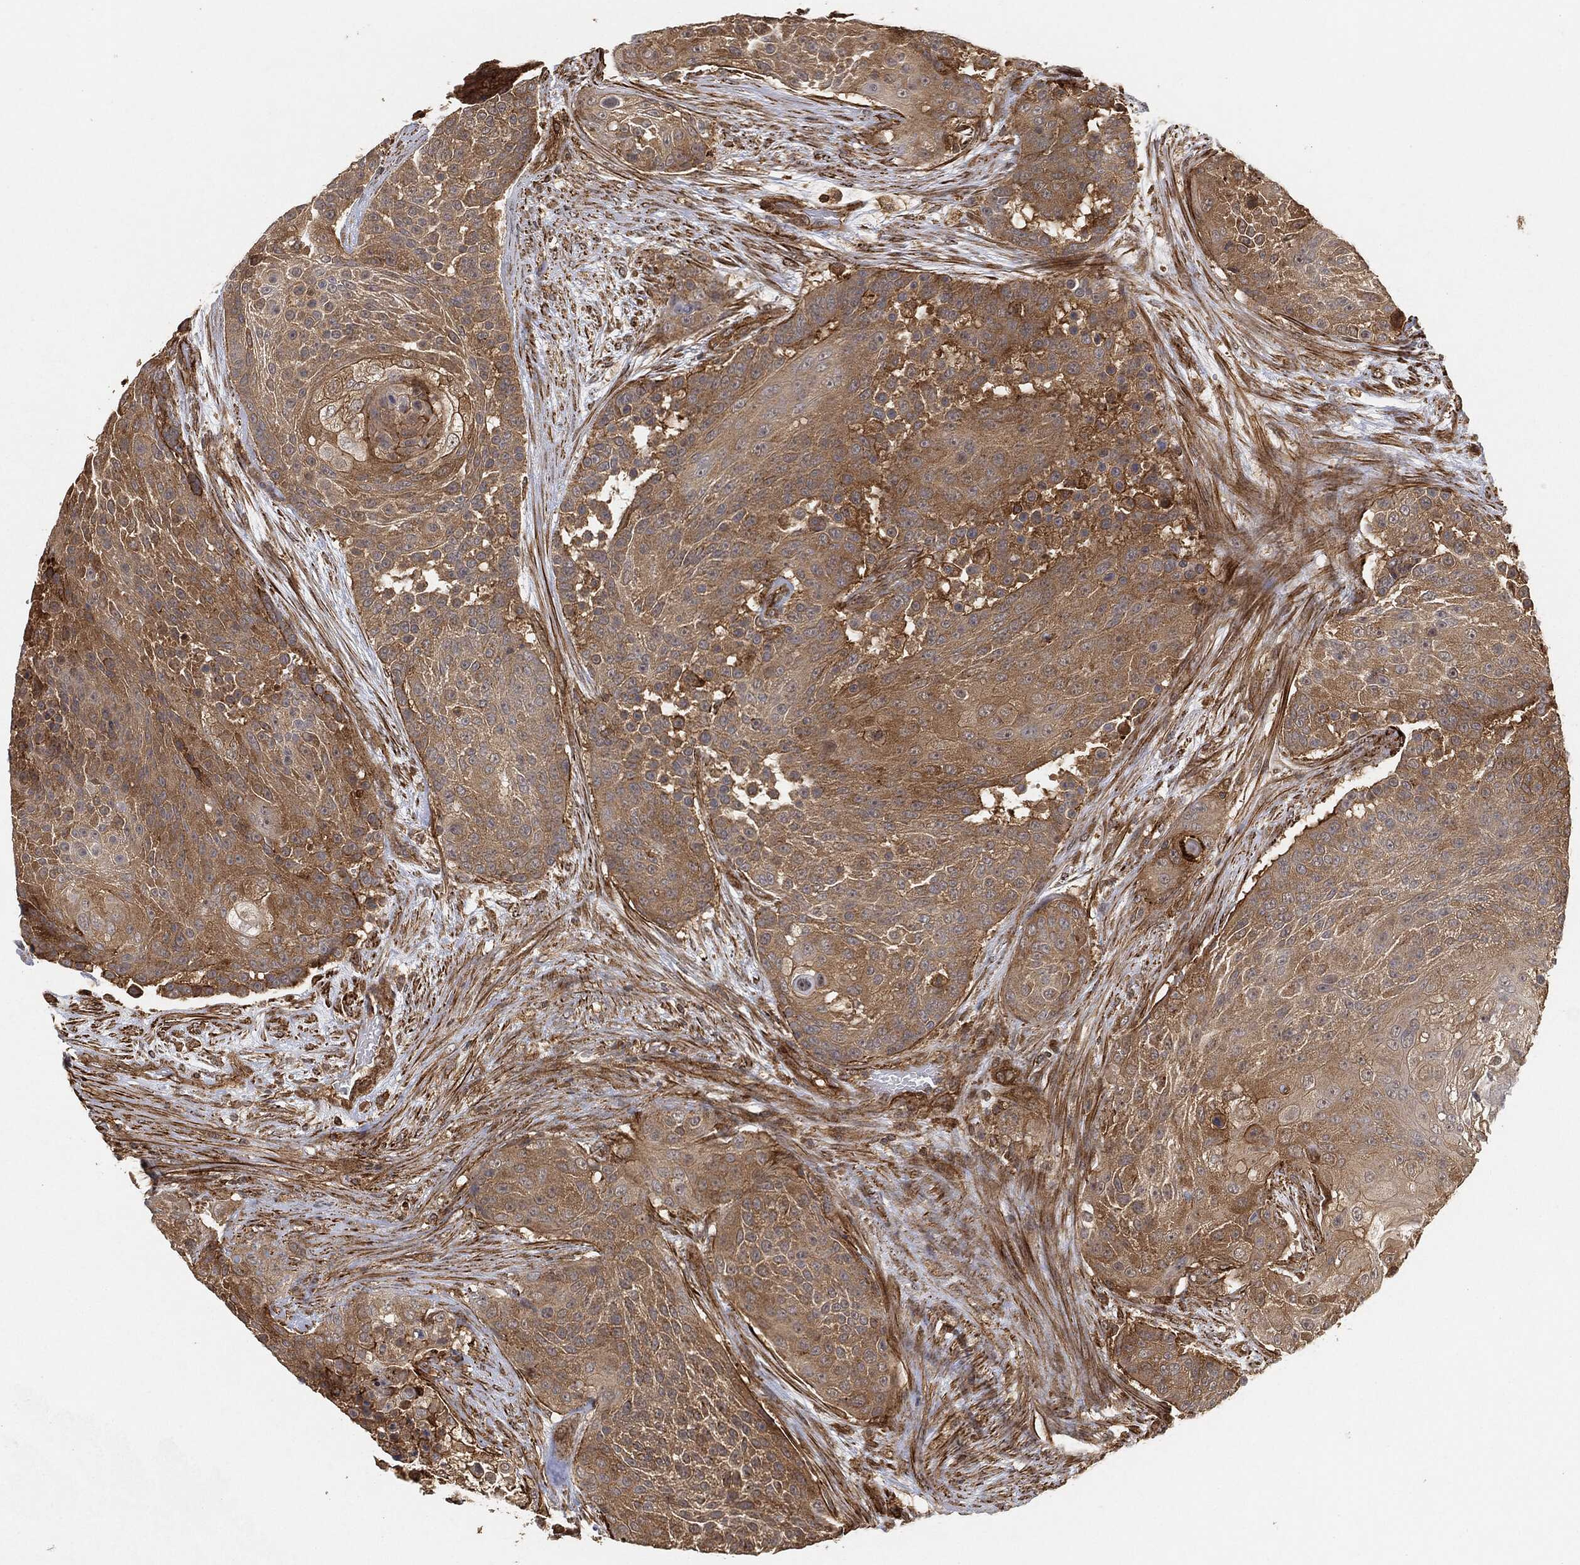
{"staining": {"intensity": "moderate", "quantity": "25%-75%", "location": "cytoplasmic/membranous"}, "tissue": "urothelial cancer", "cell_type": "Tumor cells", "image_type": "cancer", "snomed": [{"axis": "morphology", "description": "Urothelial carcinoma, High grade"}, {"axis": "topography", "description": "Urinary bladder"}], "caption": "Brown immunohistochemical staining in urothelial cancer displays moderate cytoplasmic/membranous staining in about 25%-75% of tumor cells.", "gene": "TPT1", "patient": {"sex": "female", "age": 63}}